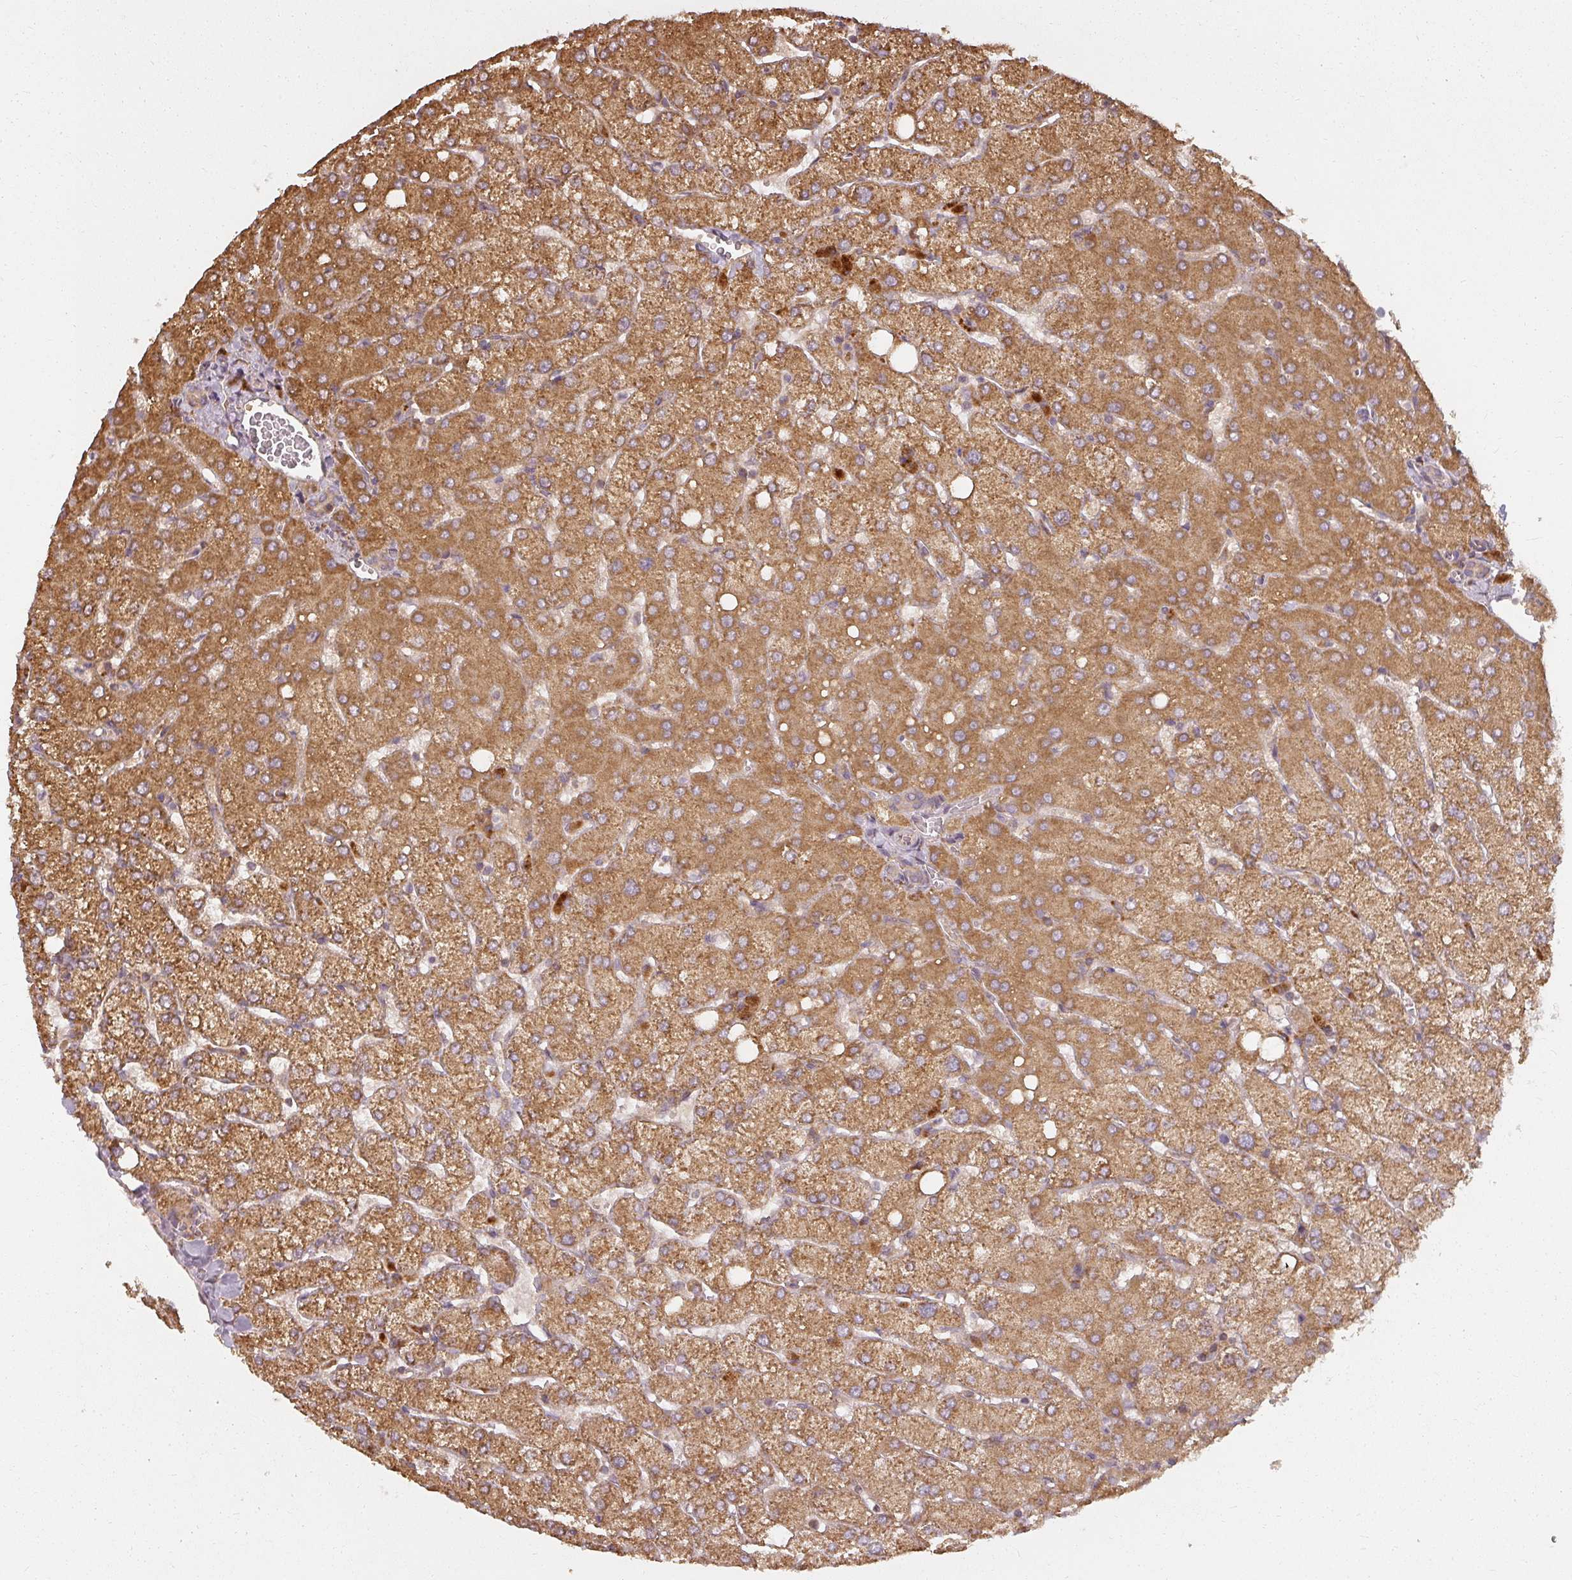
{"staining": {"intensity": "negative", "quantity": "none", "location": "none"}, "tissue": "liver", "cell_type": "Cholangiocytes", "image_type": "normal", "snomed": [{"axis": "morphology", "description": "Normal tissue, NOS"}, {"axis": "topography", "description": "Liver"}], "caption": "The immunohistochemistry (IHC) image has no significant positivity in cholangiocytes of liver.", "gene": "RPL24", "patient": {"sex": "female", "age": 54}}